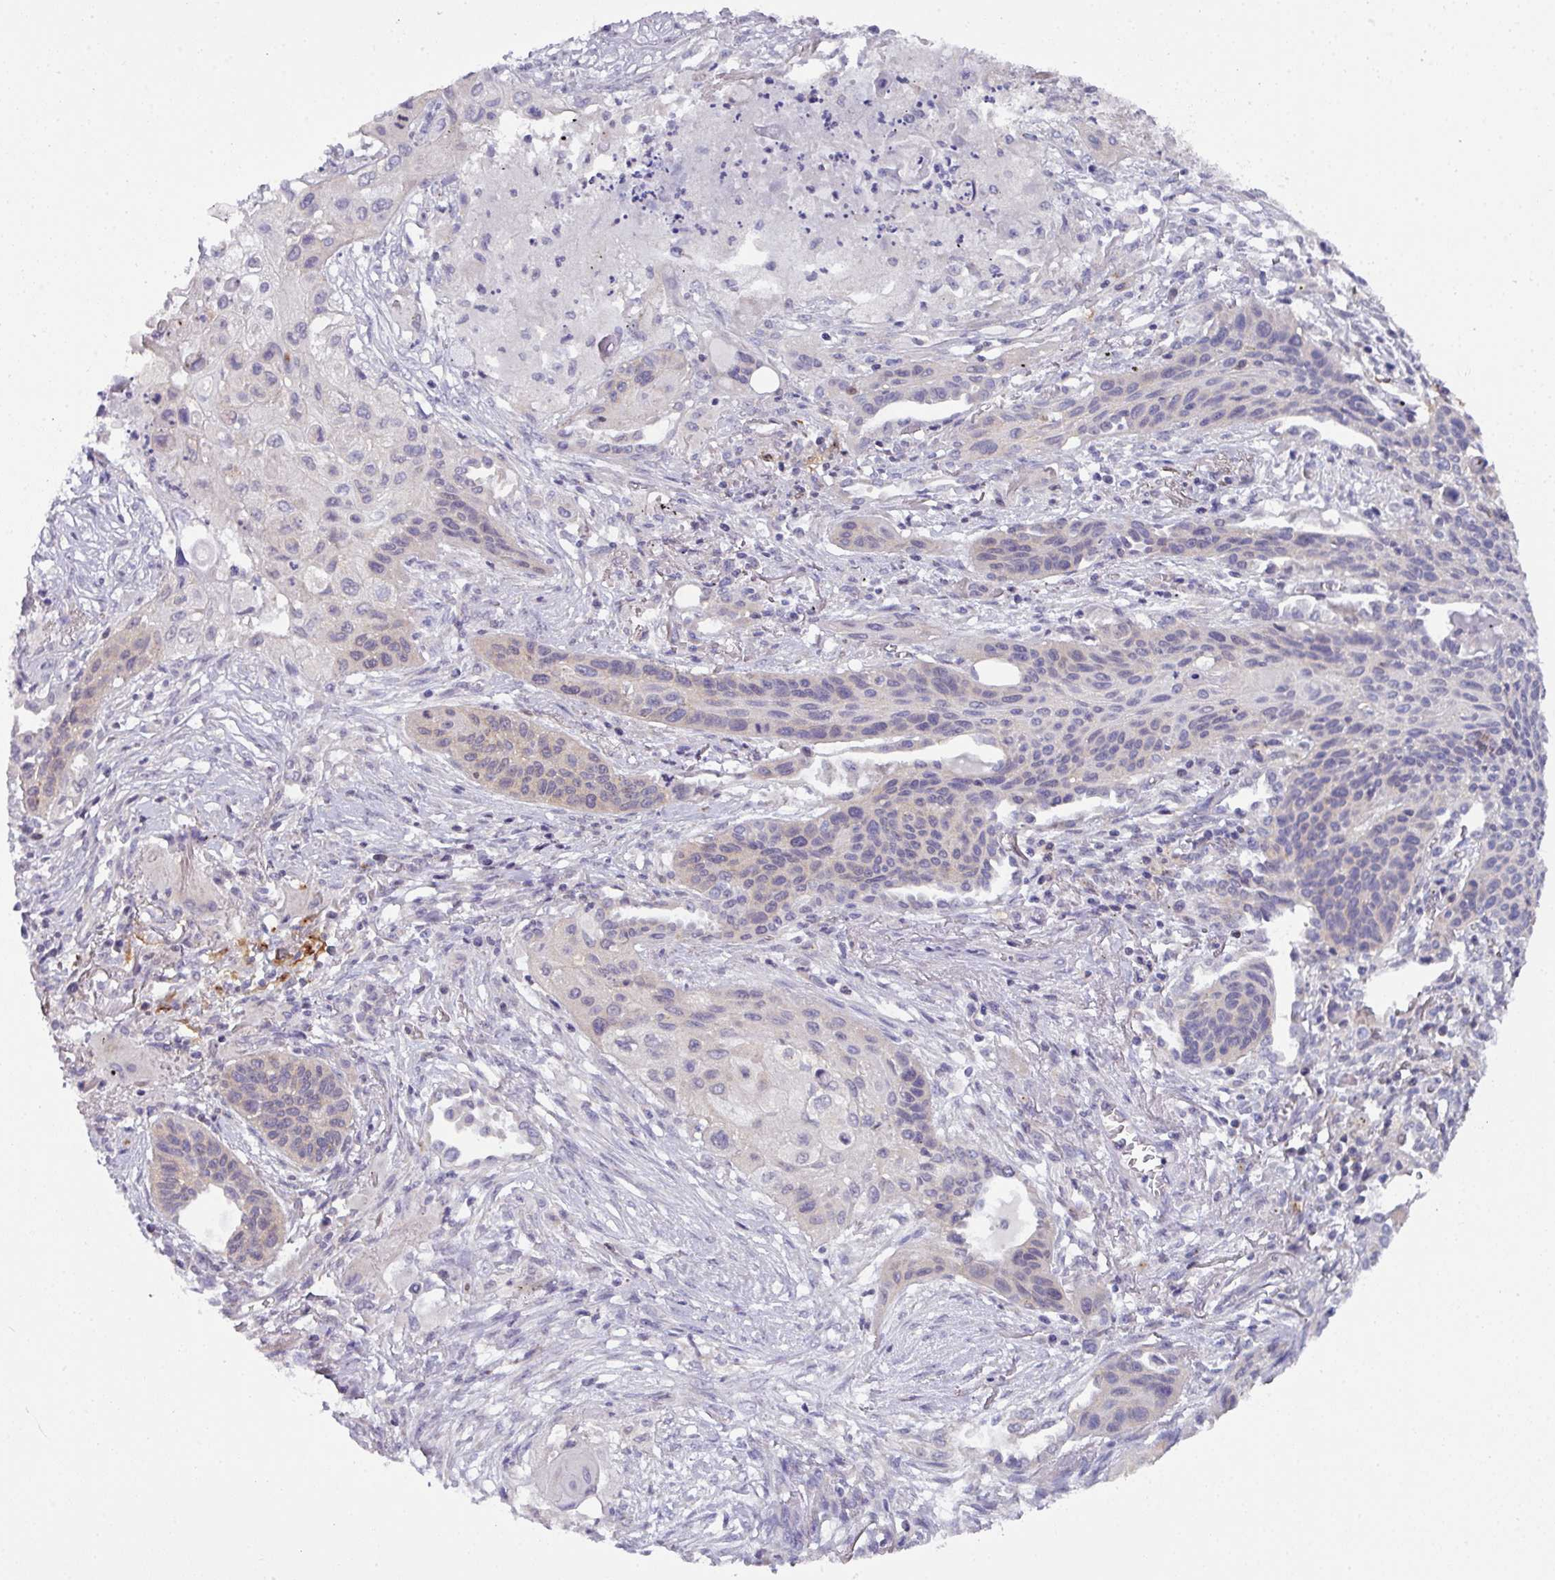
{"staining": {"intensity": "negative", "quantity": "none", "location": "none"}, "tissue": "lung cancer", "cell_type": "Tumor cells", "image_type": "cancer", "snomed": [{"axis": "morphology", "description": "Squamous cell carcinoma, NOS"}, {"axis": "topography", "description": "Lung"}], "caption": "Tumor cells show no significant positivity in lung cancer (squamous cell carcinoma).", "gene": "DCAF12L2", "patient": {"sex": "male", "age": 71}}